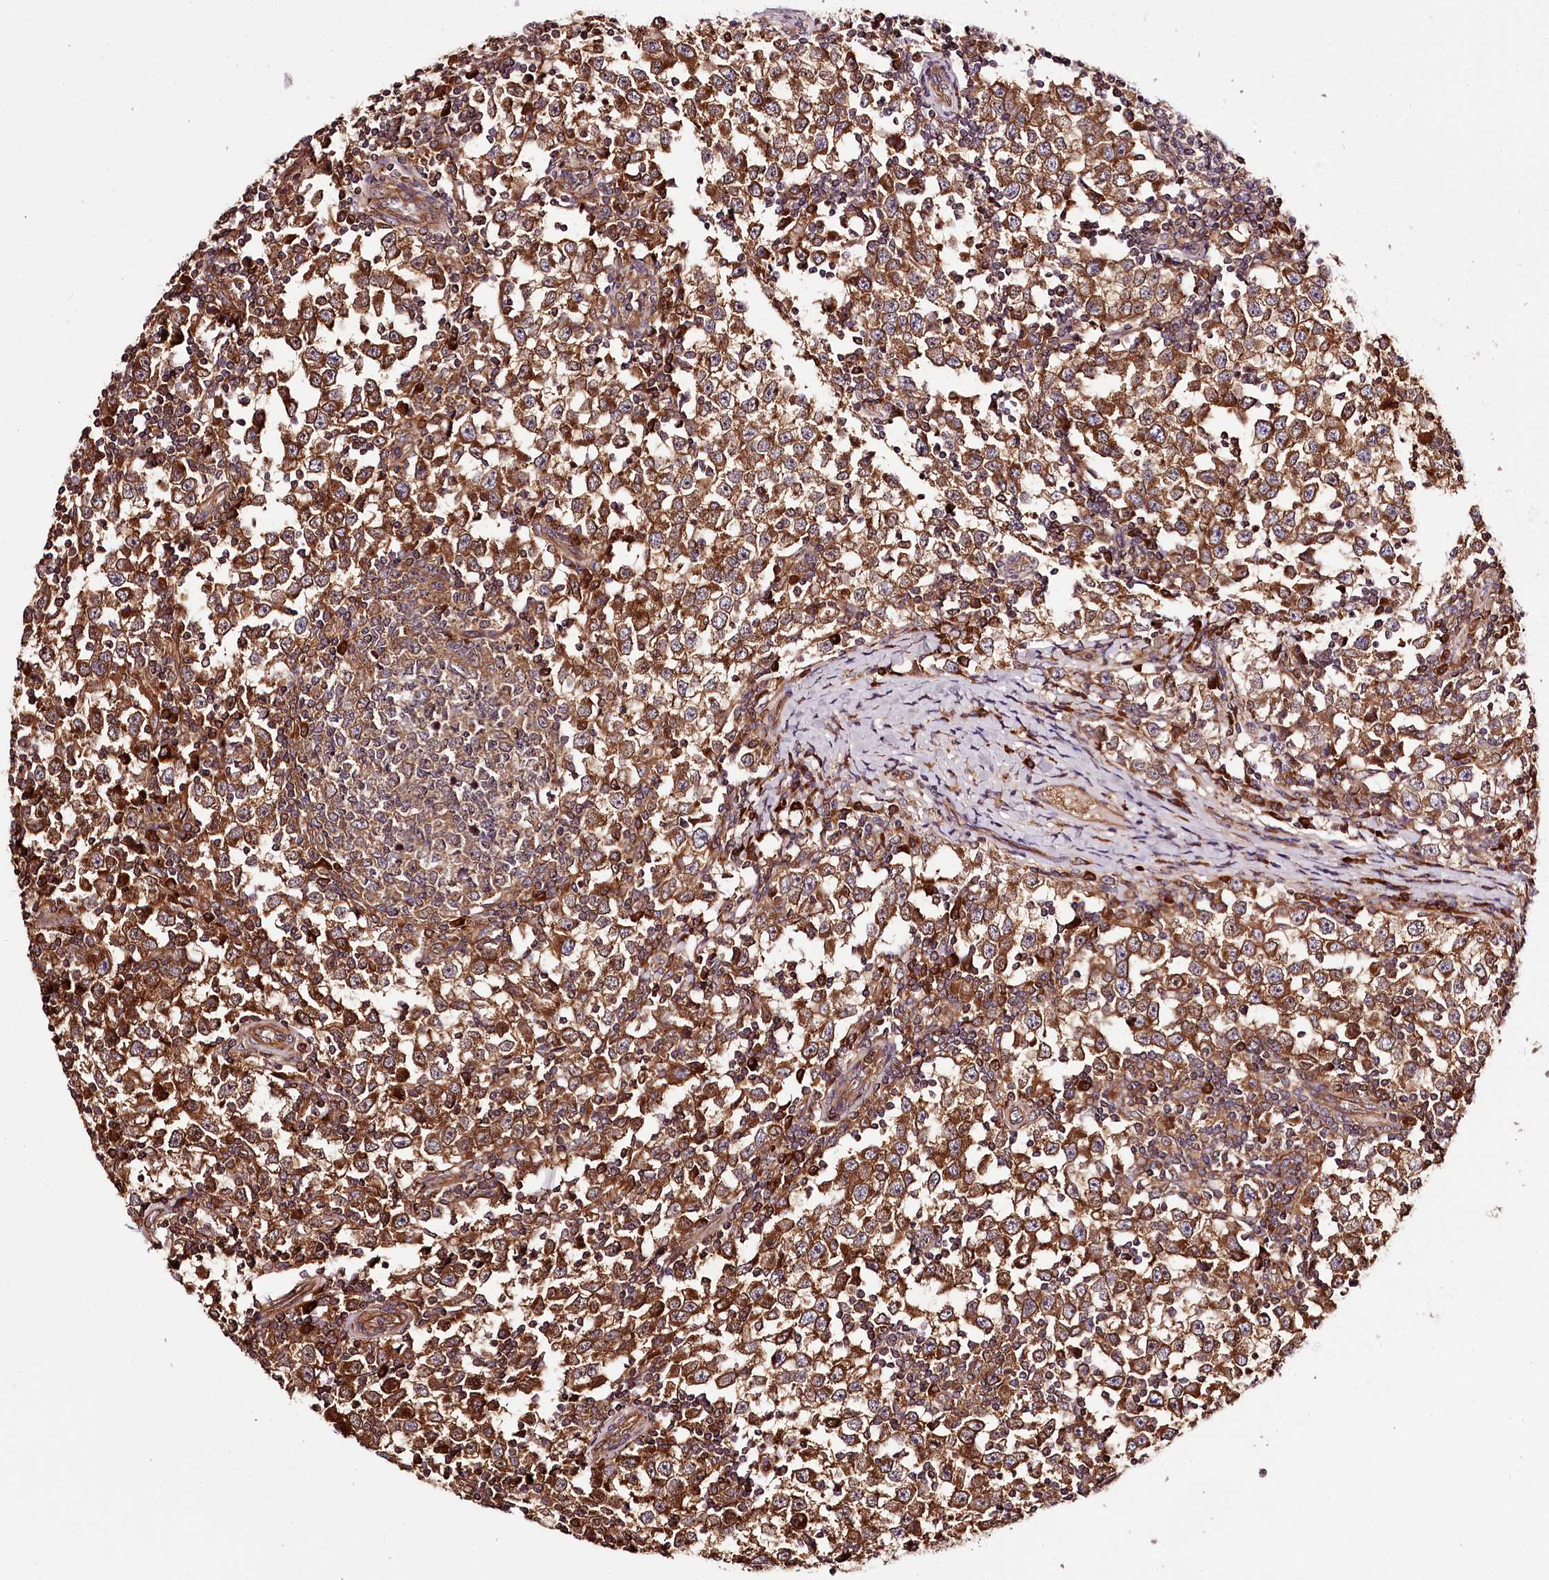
{"staining": {"intensity": "moderate", "quantity": ">75%", "location": "cytoplasmic/membranous"}, "tissue": "testis cancer", "cell_type": "Tumor cells", "image_type": "cancer", "snomed": [{"axis": "morphology", "description": "Seminoma, NOS"}, {"axis": "topography", "description": "Testis"}], "caption": "Protein staining displays moderate cytoplasmic/membranous positivity in about >75% of tumor cells in seminoma (testis).", "gene": "TARS1", "patient": {"sex": "male", "age": 65}}